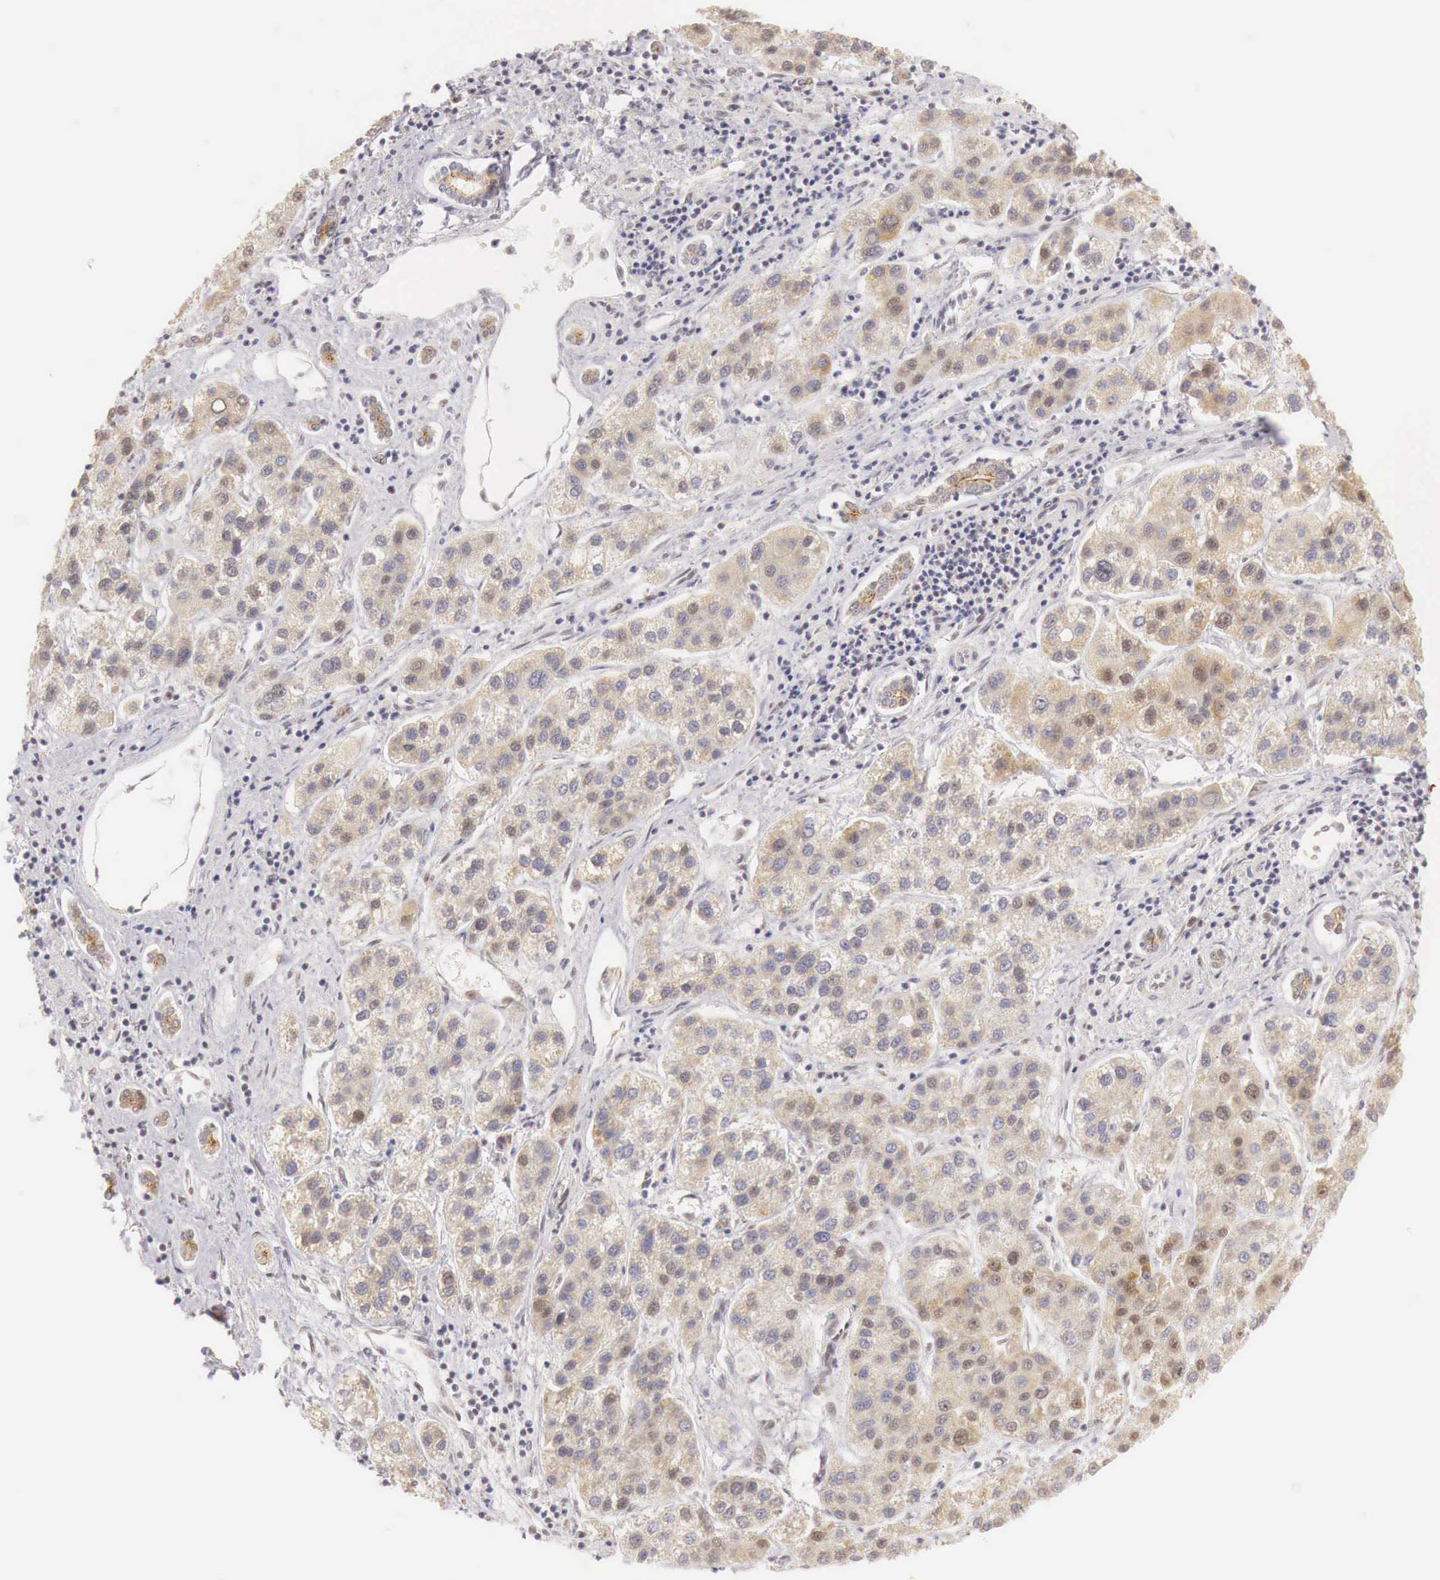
{"staining": {"intensity": "weak", "quantity": ">75%", "location": "cytoplasmic/membranous,nuclear"}, "tissue": "liver cancer", "cell_type": "Tumor cells", "image_type": "cancer", "snomed": [{"axis": "morphology", "description": "Carcinoma, Hepatocellular, NOS"}, {"axis": "topography", "description": "Liver"}], "caption": "This micrograph displays liver cancer (hepatocellular carcinoma) stained with immunohistochemistry to label a protein in brown. The cytoplasmic/membranous and nuclear of tumor cells show weak positivity for the protein. Nuclei are counter-stained blue.", "gene": "GPKOW", "patient": {"sex": "female", "age": 85}}